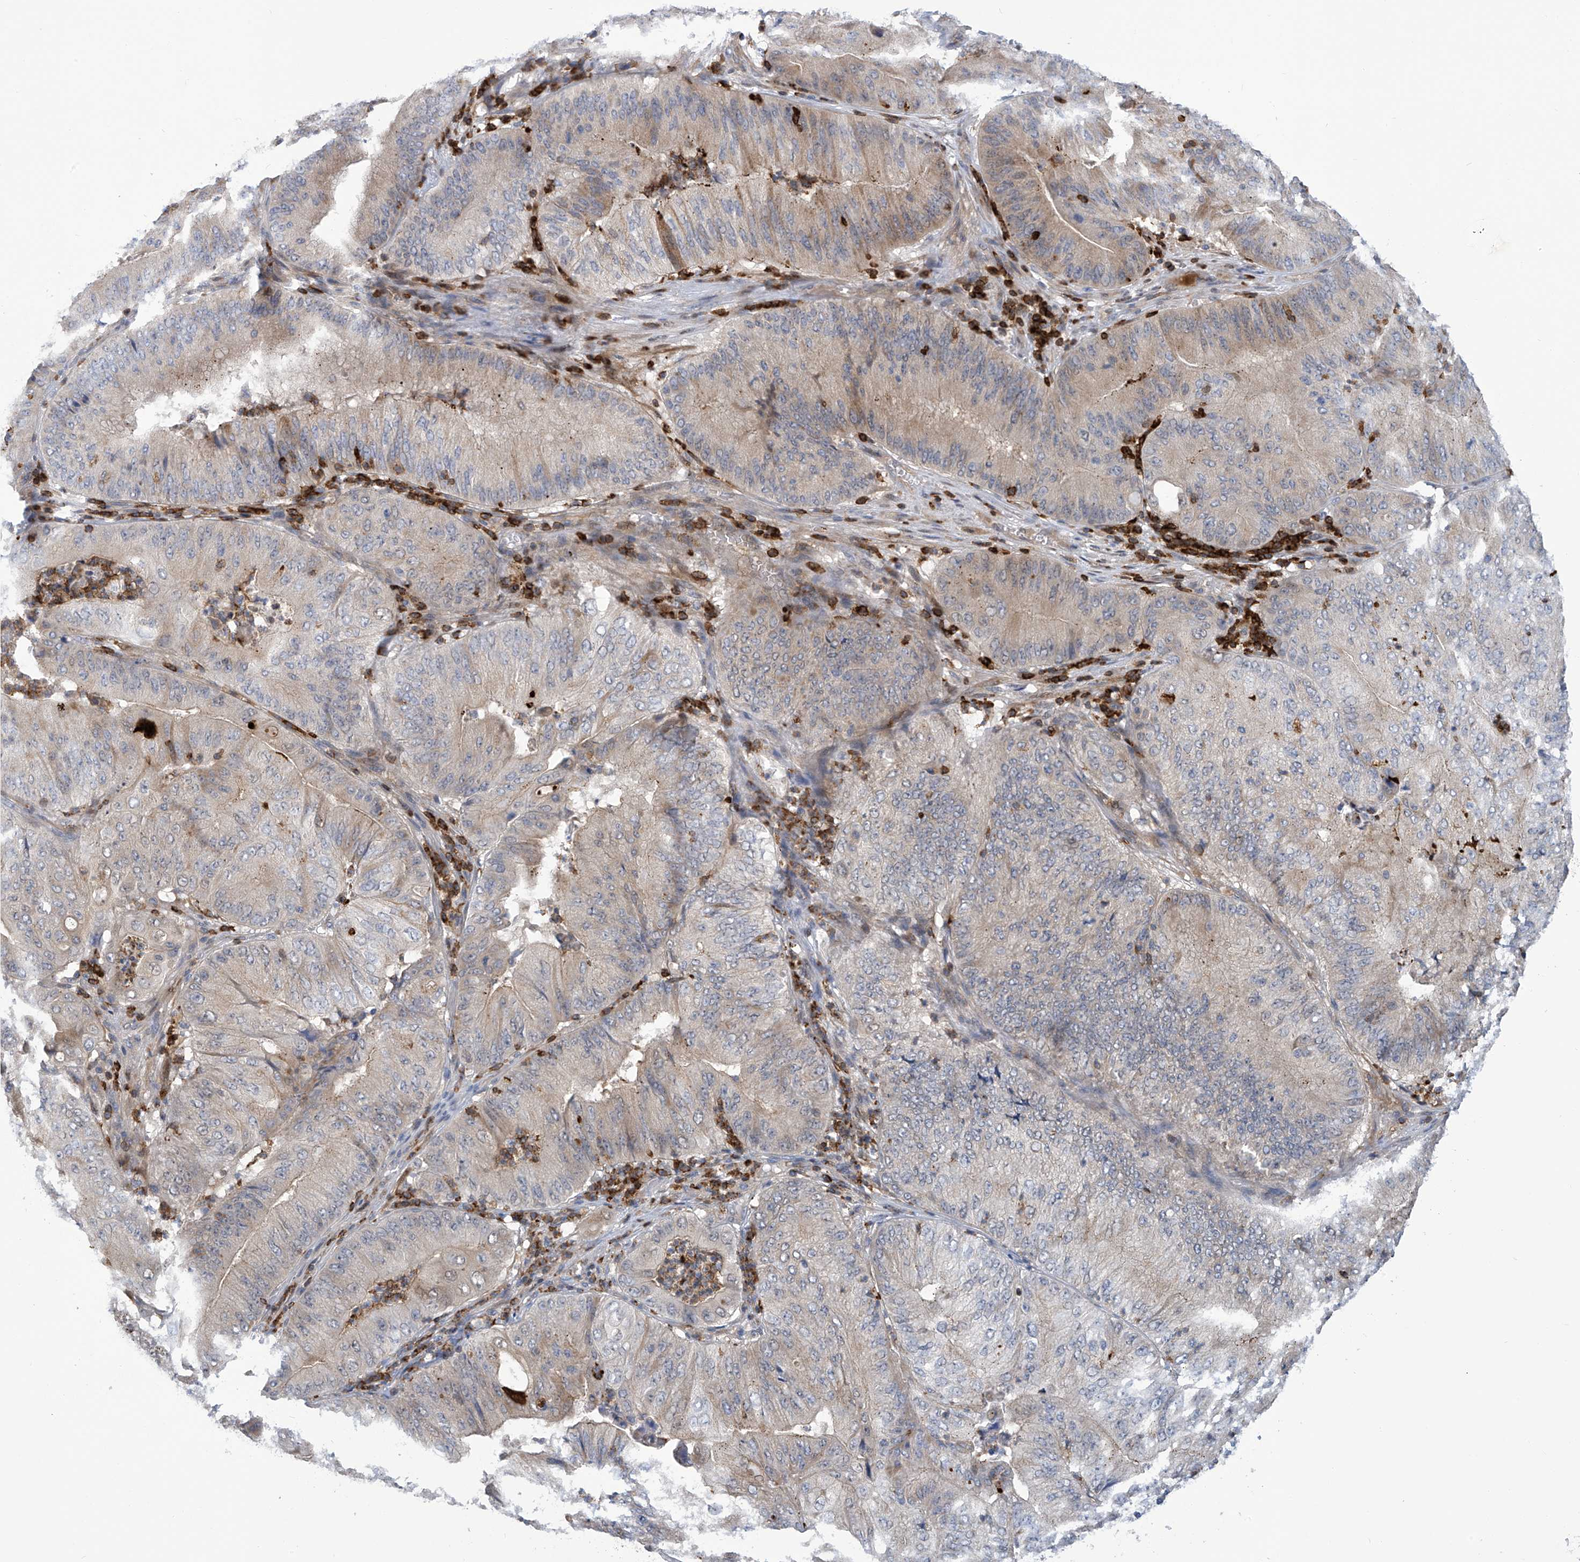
{"staining": {"intensity": "weak", "quantity": "25%-75%", "location": "cytoplasmic/membranous"}, "tissue": "pancreatic cancer", "cell_type": "Tumor cells", "image_type": "cancer", "snomed": [{"axis": "morphology", "description": "Adenocarcinoma, NOS"}, {"axis": "topography", "description": "Pancreas"}], "caption": "This is a photomicrograph of immunohistochemistry (IHC) staining of adenocarcinoma (pancreatic), which shows weak expression in the cytoplasmic/membranous of tumor cells.", "gene": "IBA57", "patient": {"sex": "female", "age": 77}}